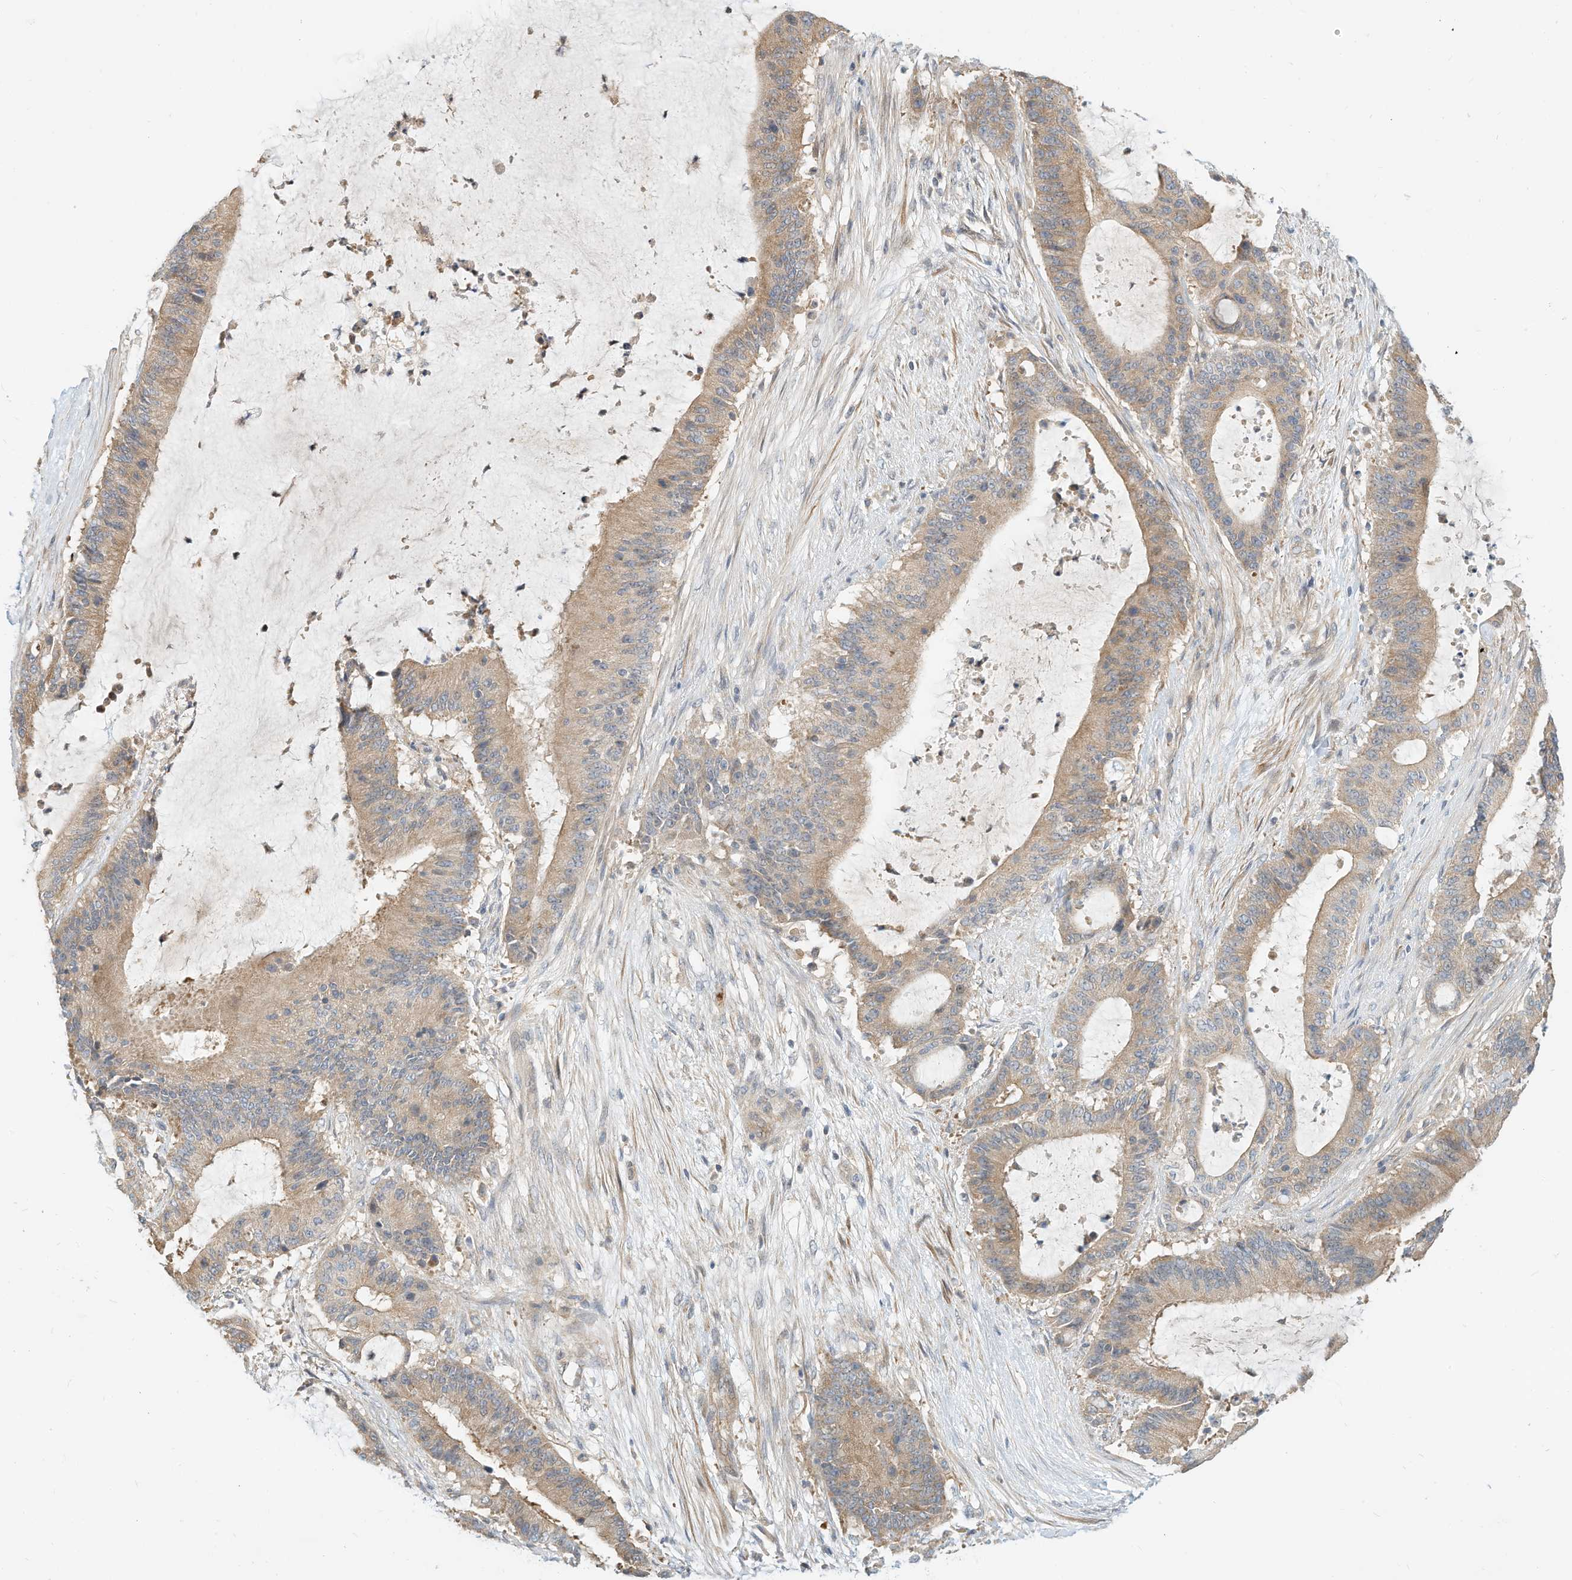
{"staining": {"intensity": "weak", "quantity": ">75%", "location": "cytoplasmic/membranous"}, "tissue": "liver cancer", "cell_type": "Tumor cells", "image_type": "cancer", "snomed": [{"axis": "morphology", "description": "Normal tissue, NOS"}, {"axis": "morphology", "description": "Cholangiocarcinoma"}, {"axis": "topography", "description": "Liver"}, {"axis": "topography", "description": "Peripheral nerve tissue"}], "caption": "Tumor cells exhibit weak cytoplasmic/membranous staining in about >75% of cells in liver cancer.", "gene": "OFD1", "patient": {"sex": "female", "age": 73}}